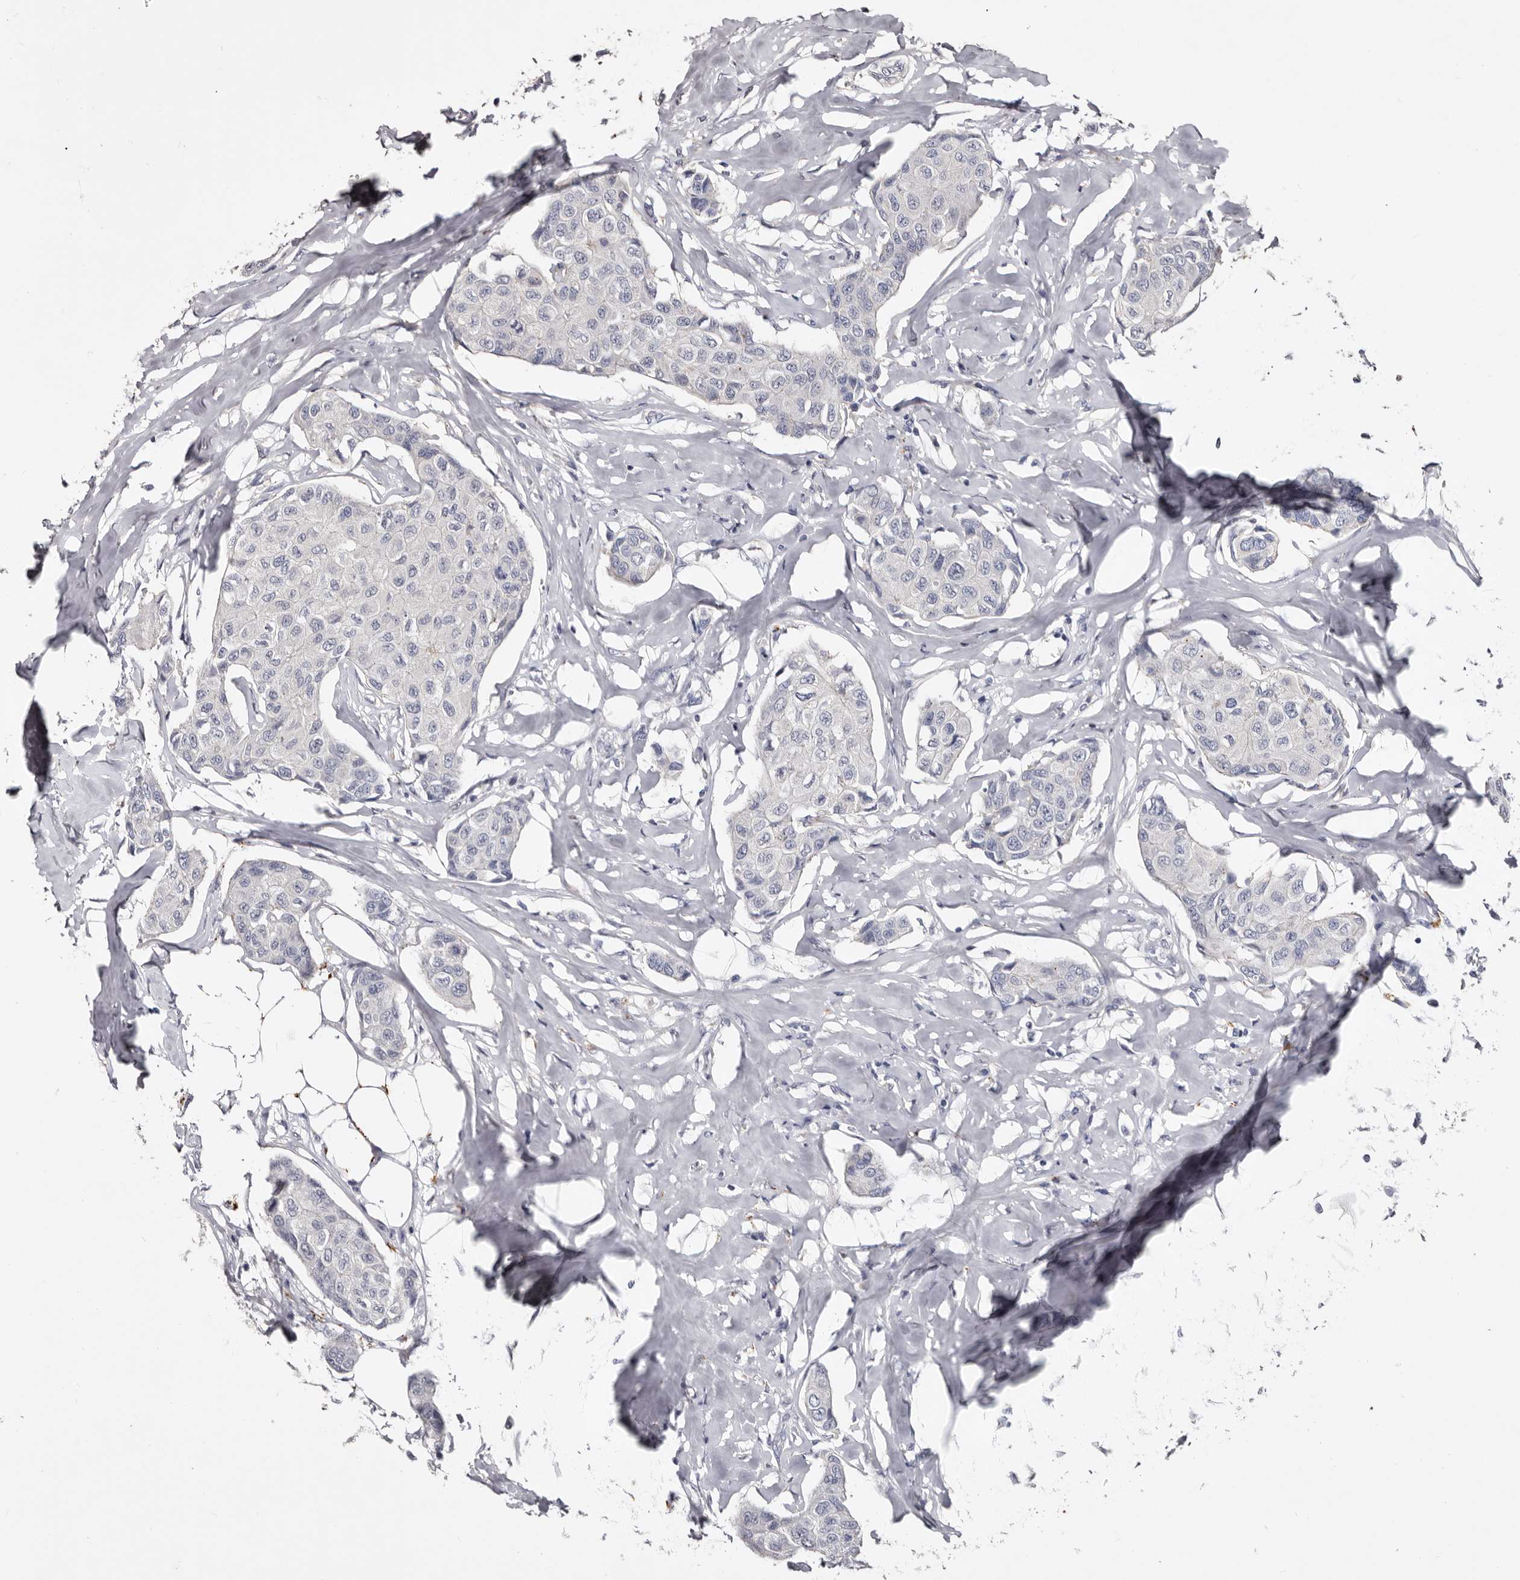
{"staining": {"intensity": "negative", "quantity": "none", "location": "none"}, "tissue": "breast cancer", "cell_type": "Tumor cells", "image_type": "cancer", "snomed": [{"axis": "morphology", "description": "Duct carcinoma"}, {"axis": "topography", "description": "Breast"}], "caption": "The immunohistochemistry image has no significant staining in tumor cells of breast cancer (intraductal carcinoma) tissue.", "gene": "SLC10A4", "patient": {"sex": "female", "age": 80}}